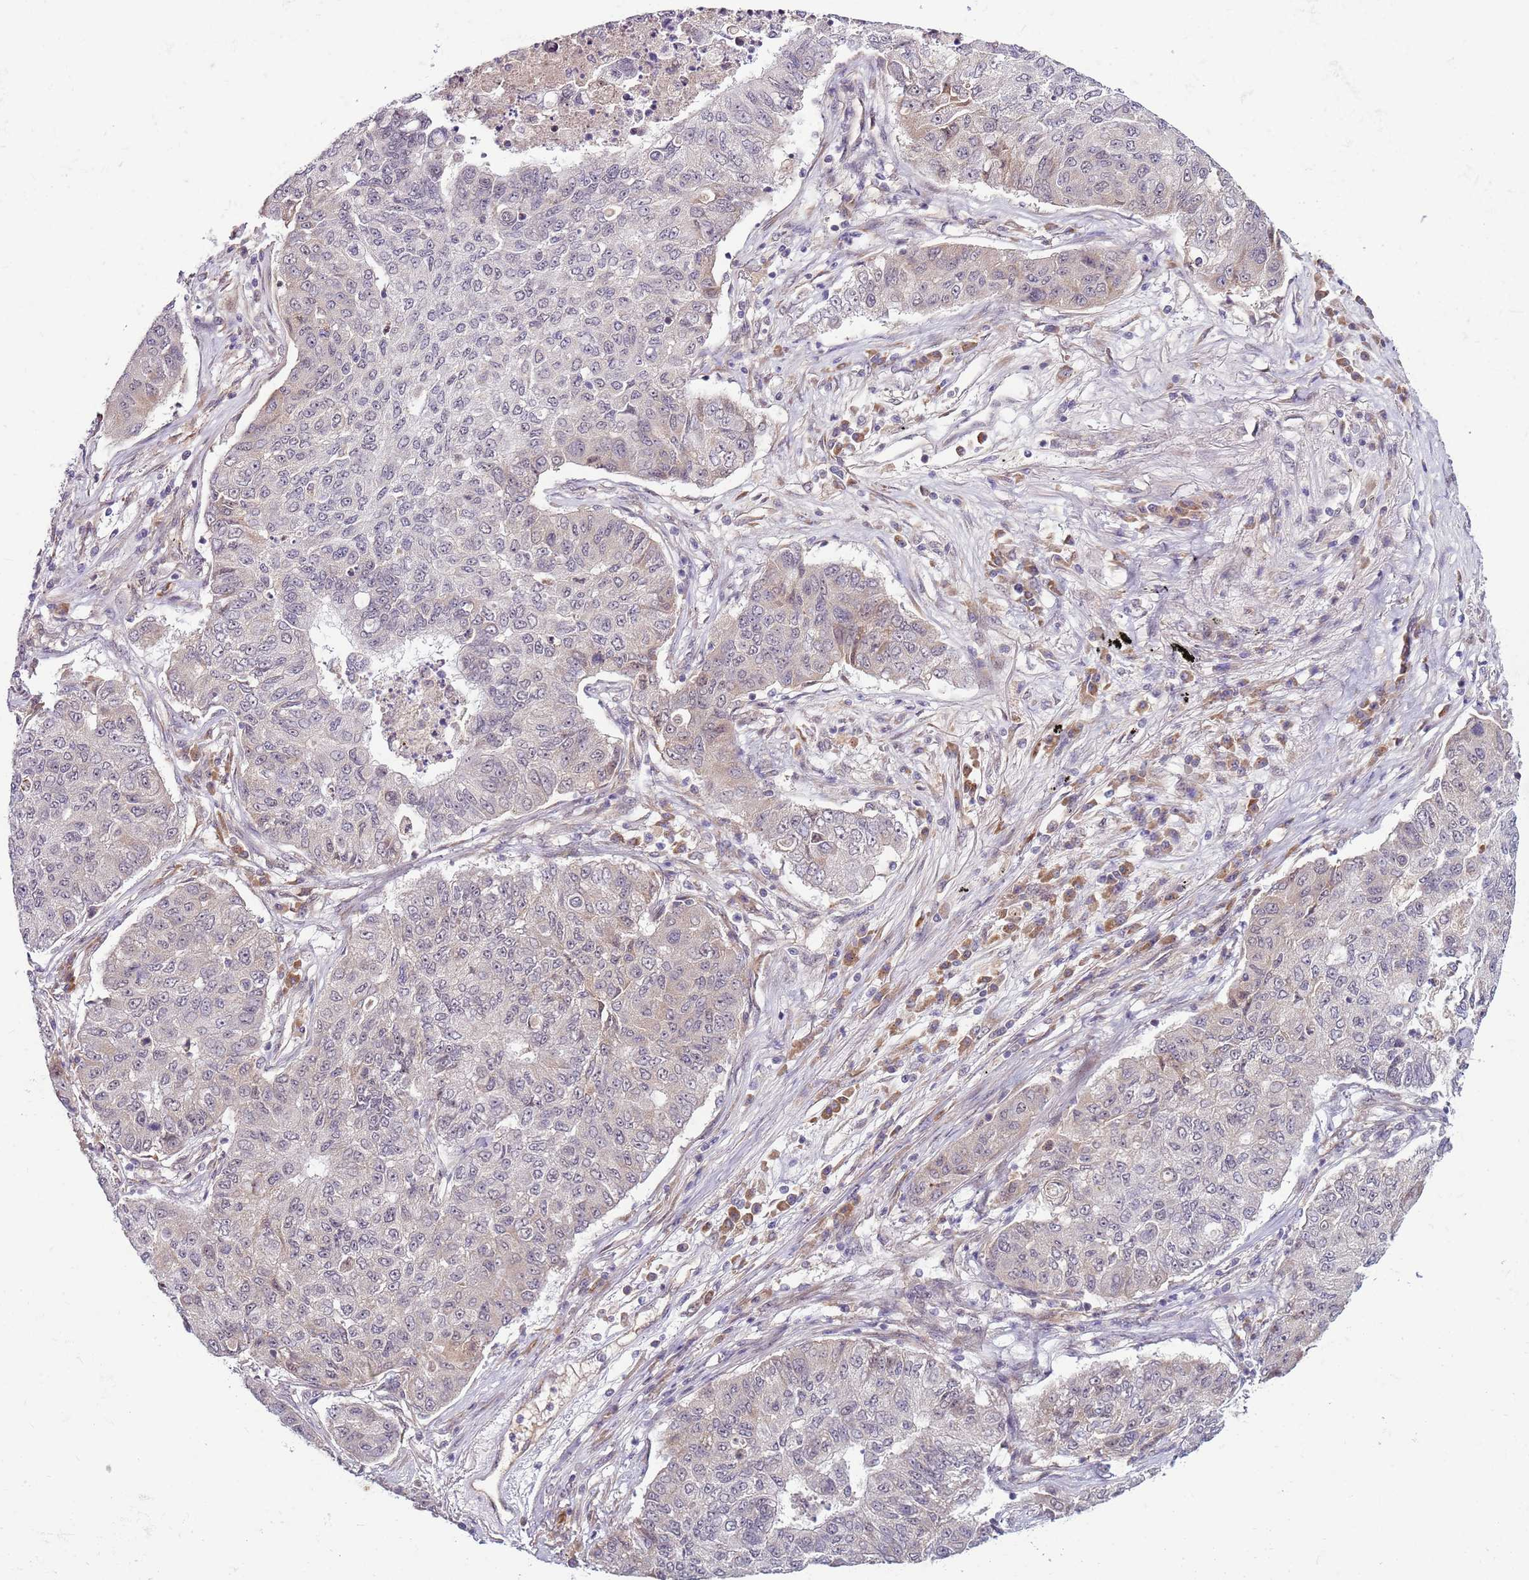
{"staining": {"intensity": "weak", "quantity": "<25%", "location": "cytoplasmic/membranous"}, "tissue": "lung cancer", "cell_type": "Tumor cells", "image_type": "cancer", "snomed": [{"axis": "morphology", "description": "Squamous cell carcinoma, NOS"}, {"axis": "topography", "description": "Lung"}], "caption": "A high-resolution histopathology image shows immunohistochemistry (IHC) staining of squamous cell carcinoma (lung), which demonstrates no significant staining in tumor cells.", "gene": "FBXL22", "patient": {"sex": "male", "age": 74}}